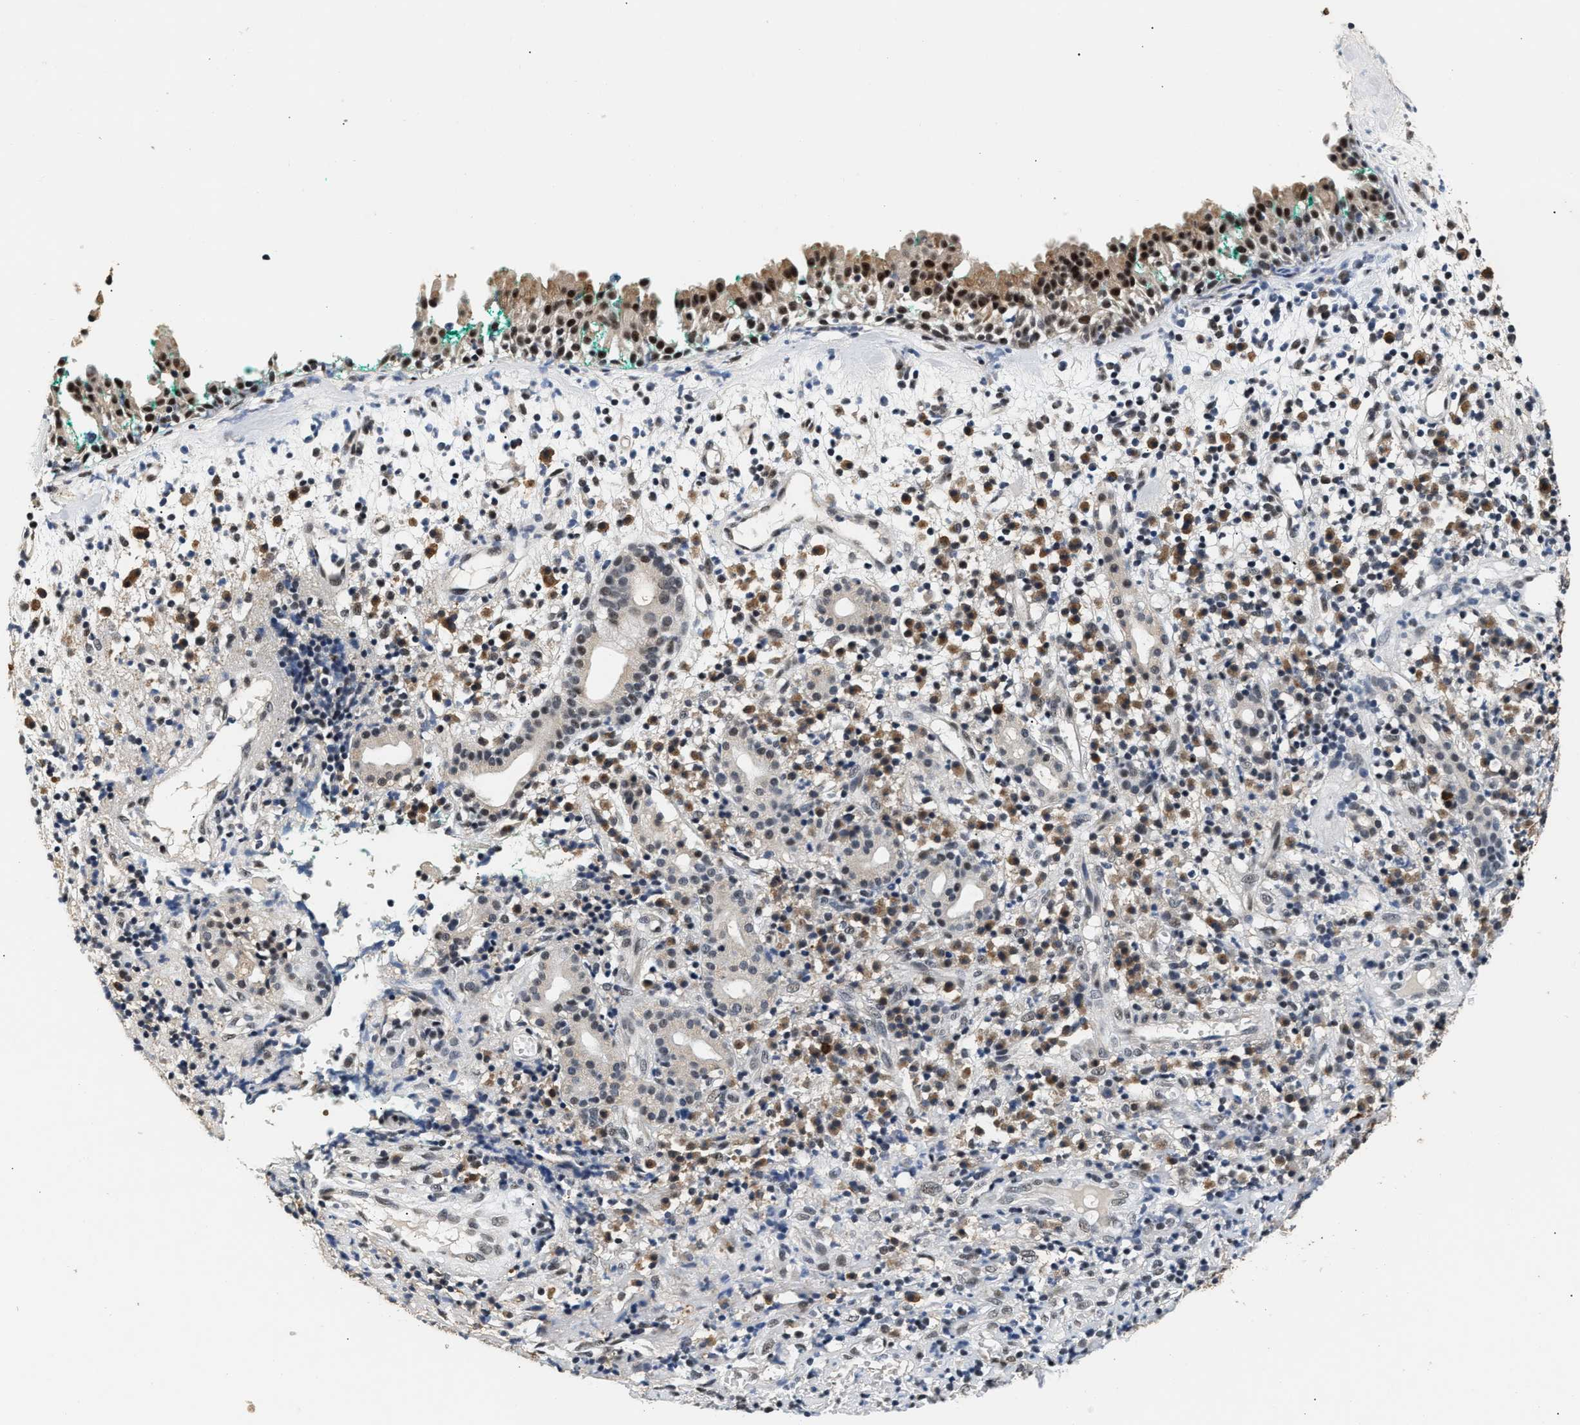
{"staining": {"intensity": "moderate", "quantity": "25%-75%", "location": "cytoplasmic/membranous,nuclear"}, "tissue": "nasopharynx", "cell_type": "Respiratory epithelial cells", "image_type": "normal", "snomed": [{"axis": "morphology", "description": "Normal tissue, NOS"}, {"axis": "morphology", "description": "Basal cell carcinoma"}, {"axis": "topography", "description": "Cartilage tissue"}, {"axis": "topography", "description": "Nasopharynx"}, {"axis": "topography", "description": "Oral tissue"}], "caption": "Benign nasopharynx reveals moderate cytoplasmic/membranous,nuclear expression in about 25%-75% of respiratory epithelial cells.", "gene": "THOC1", "patient": {"sex": "female", "age": 77}}